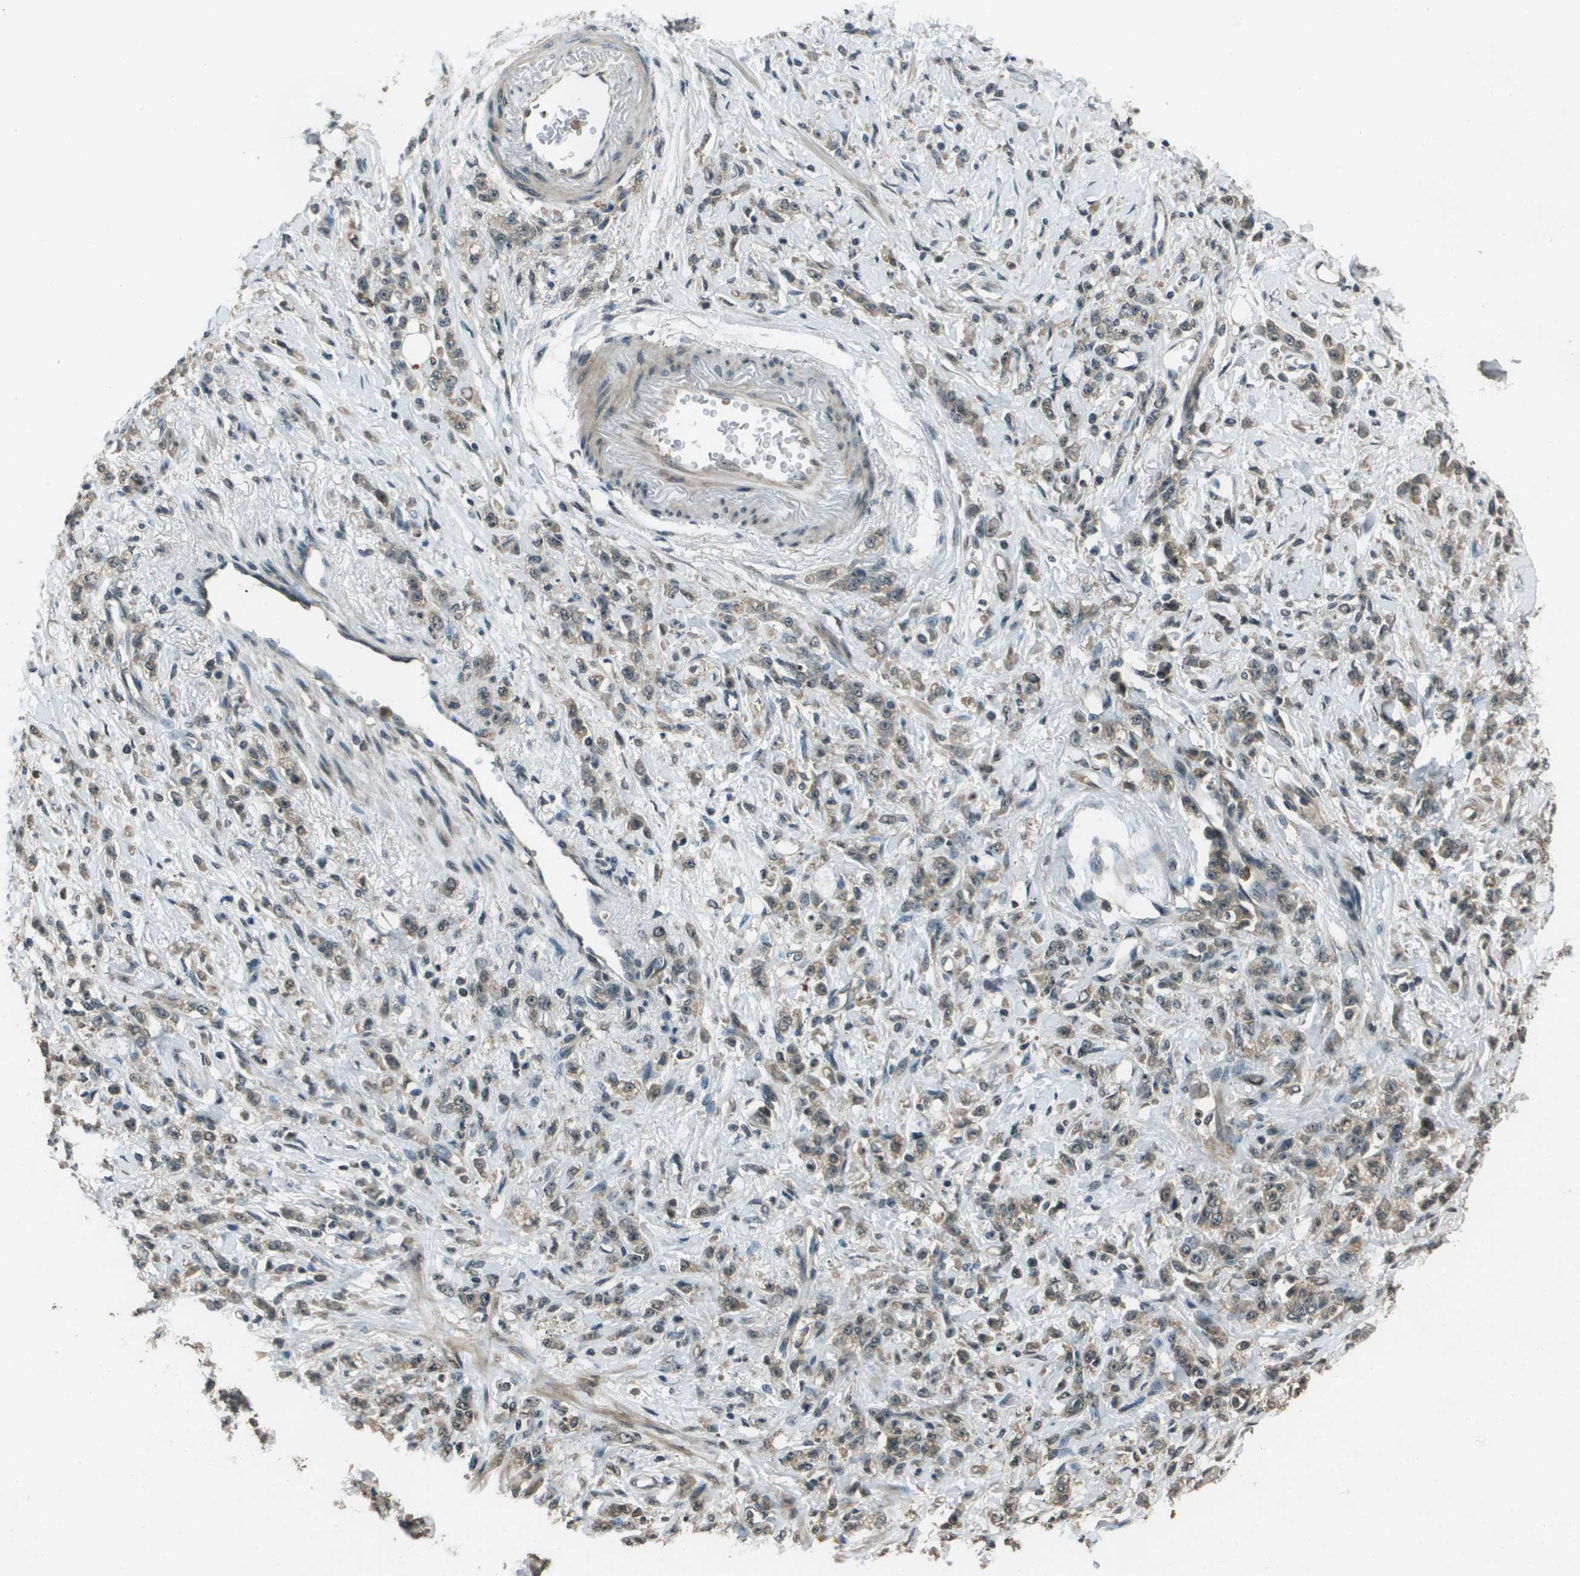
{"staining": {"intensity": "weak", "quantity": ">75%", "location": "cytoplasmic/membranous"}, "tissue": "stomach cancer", "cell_type": "Tumor cells", "image_type": "cancer", "snomed": [{"axis": "morphology", "description": "Normal tissue, NOS"}, {"axis": "morphology", "description": "Adenocarcinoma, NOS"}, {"axis": "topography", "description": "Stomach"}], "caption": "A high-resolution photomicrograph shows IHC staining of stomach cancer, which demonstrates weak cytoplasmic/membranous staining in approximately >75% of tumor cells. Using DAB (3,3'-diaminobenzidine) (brown) and hematoxylin (blue) stains, captured at high magnification using brightfield microscopy.", "gene": "SDC3", "patient": {"sex": "male", "age": 82}}